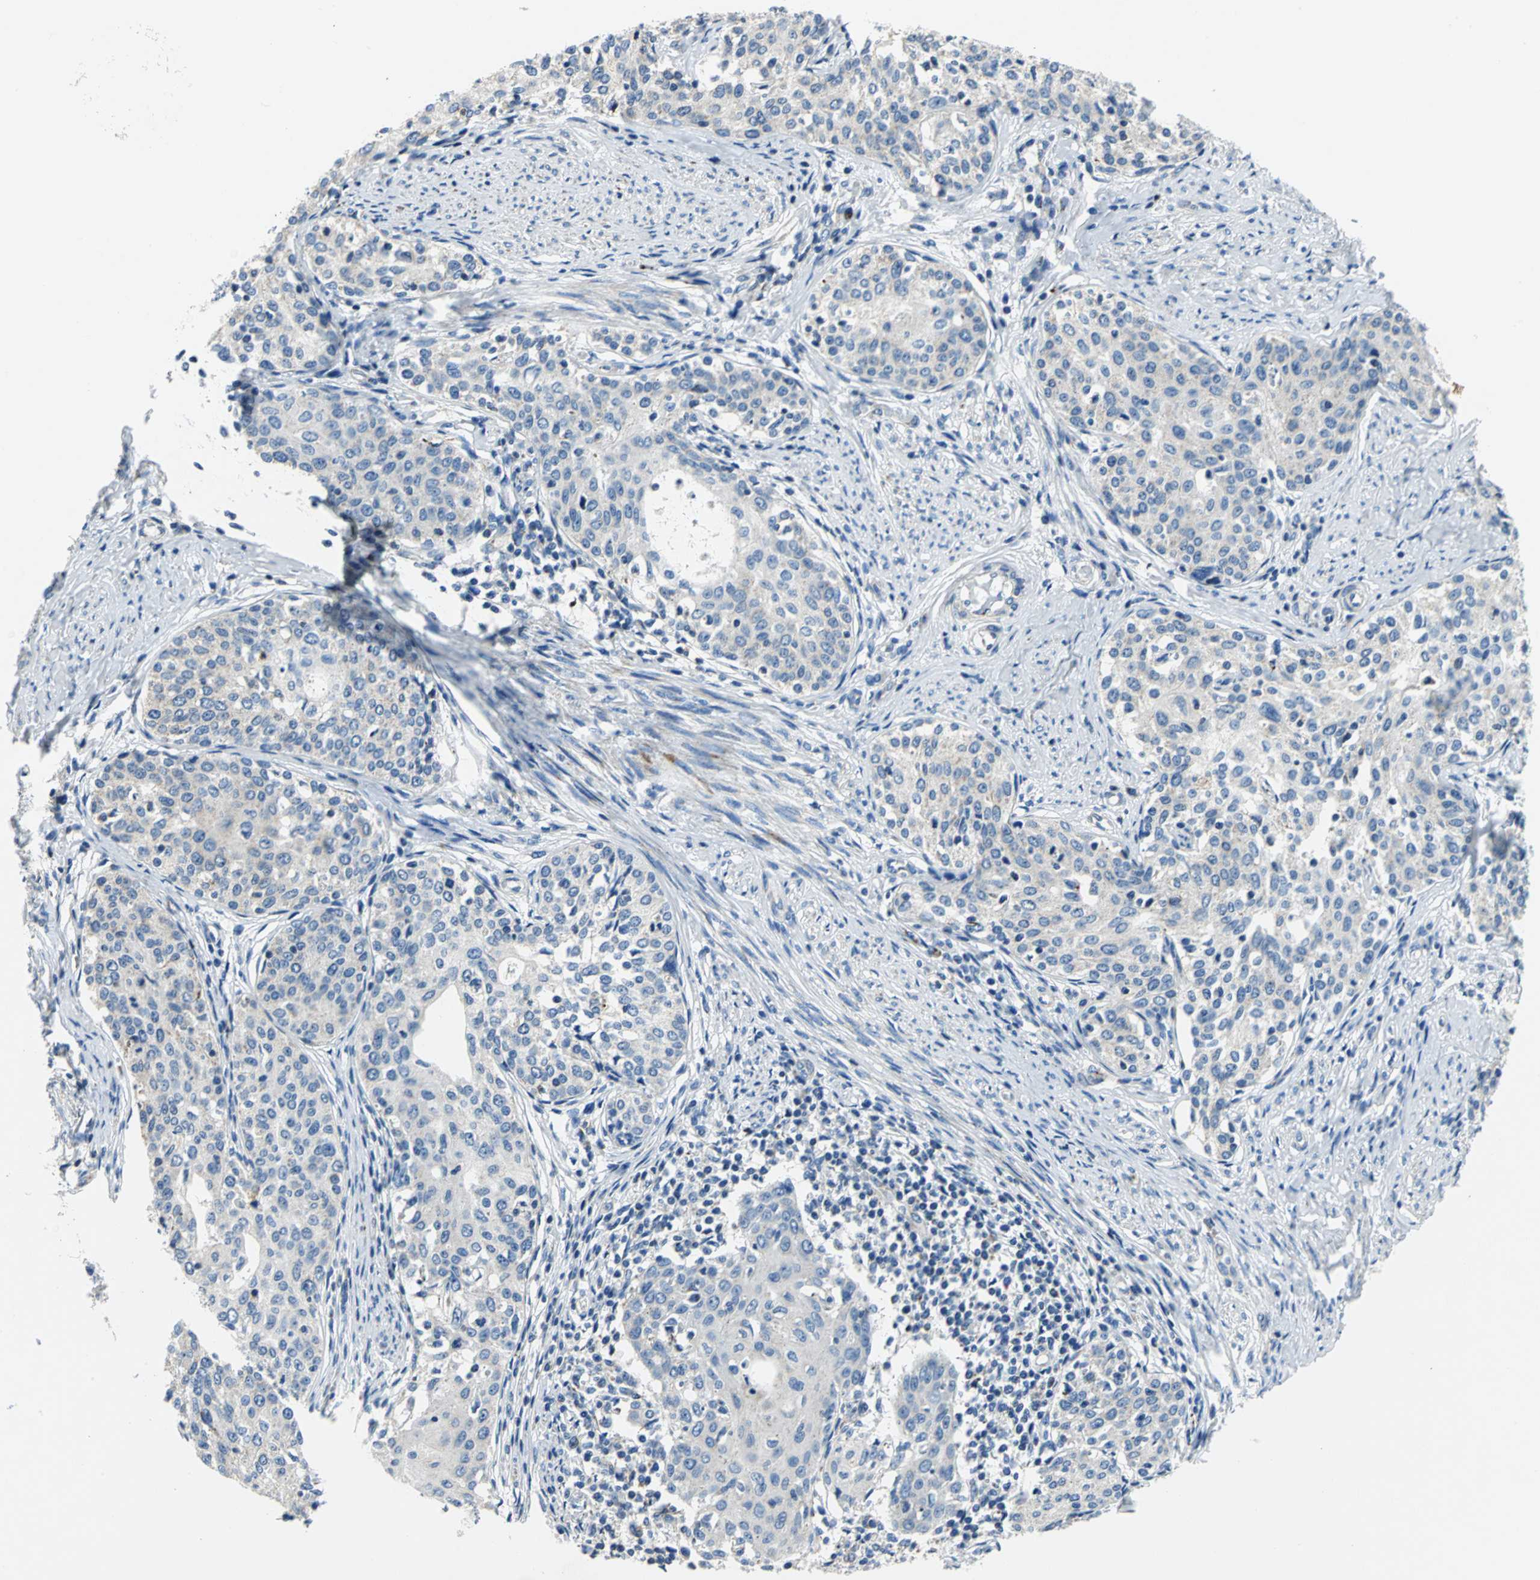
{"staining": {"intensity": "weak", "quantity": "25%-75%", "location": "cytoplasmic/membranous"}, "tissue": "cervical cancer", "cell_type": "Tumor cells", "image_type": "cancer", "snomed": [{"axis": "morphology", "description": "Squamous cell carcinoma, NOS"}, {"axis": "morphology", "description": "Adenocarcinoma, NOS"}, {"axis": "topography", "description": "Cervix"}], "caption": "The photomicrograph reveals staining of cervical cancer, revealing weak cytoplasmic/membranous protein expression (brown color) within tumor cells.", "gene": "IFI6", "patient": {"sex": "female", "age": 52}}